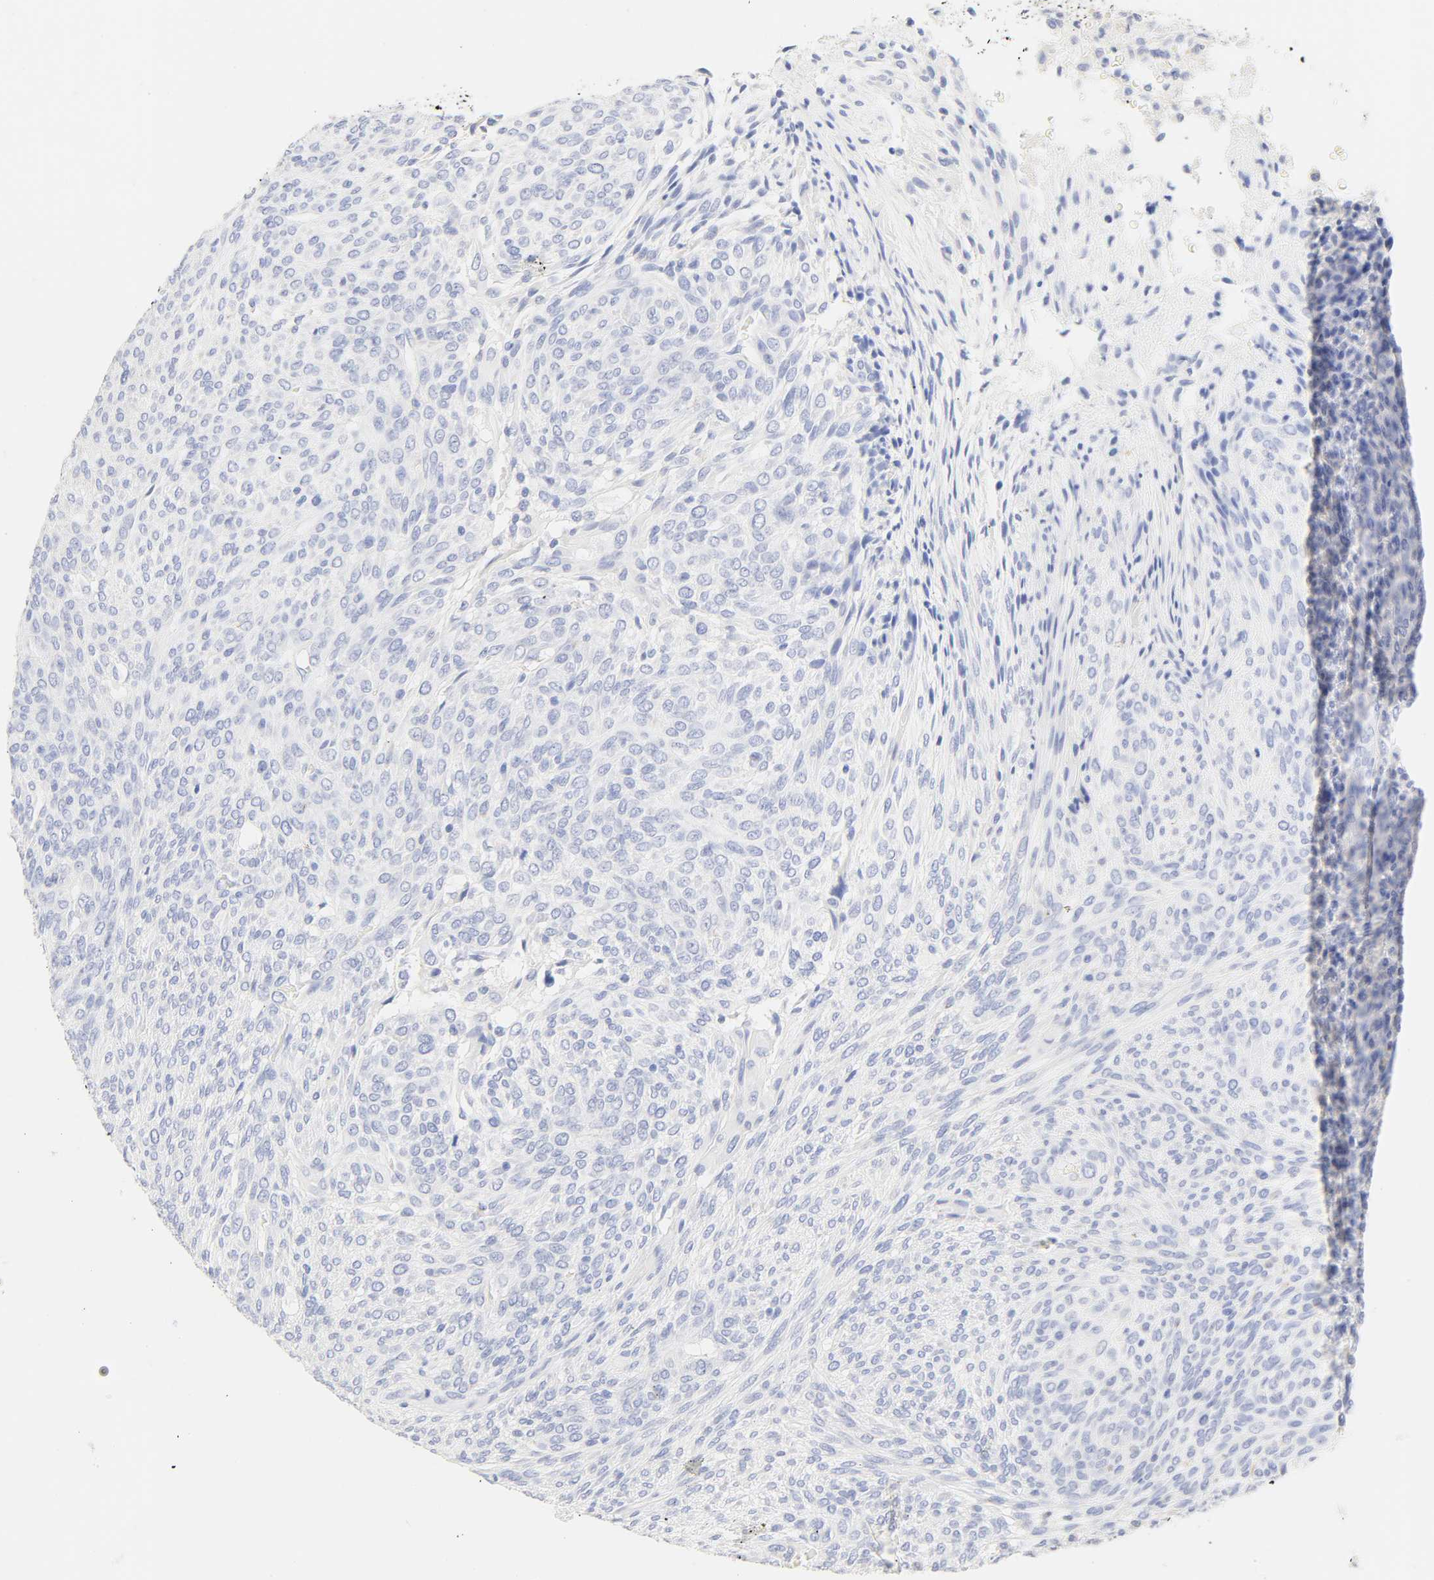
{"staining": {"intensity": "negative", "quantity": "none", "location": "none"}, "tissue": "glioma", "cell_type": "Tumor cells", "image_type": "cancer", "snomed": [{"axis": "morphology", "description": "Glioma, malignant, High grade"}, {"axis": "topography", "description": "Cerebral cortex"}], "caption": "Protein analysis of glioma exhibits no significant expression in tumor cells. (IHC, brightfield microscopy, high magnification).", "gene": "SLCO1B3", "patient": {"sex": "female", "age": 55}}